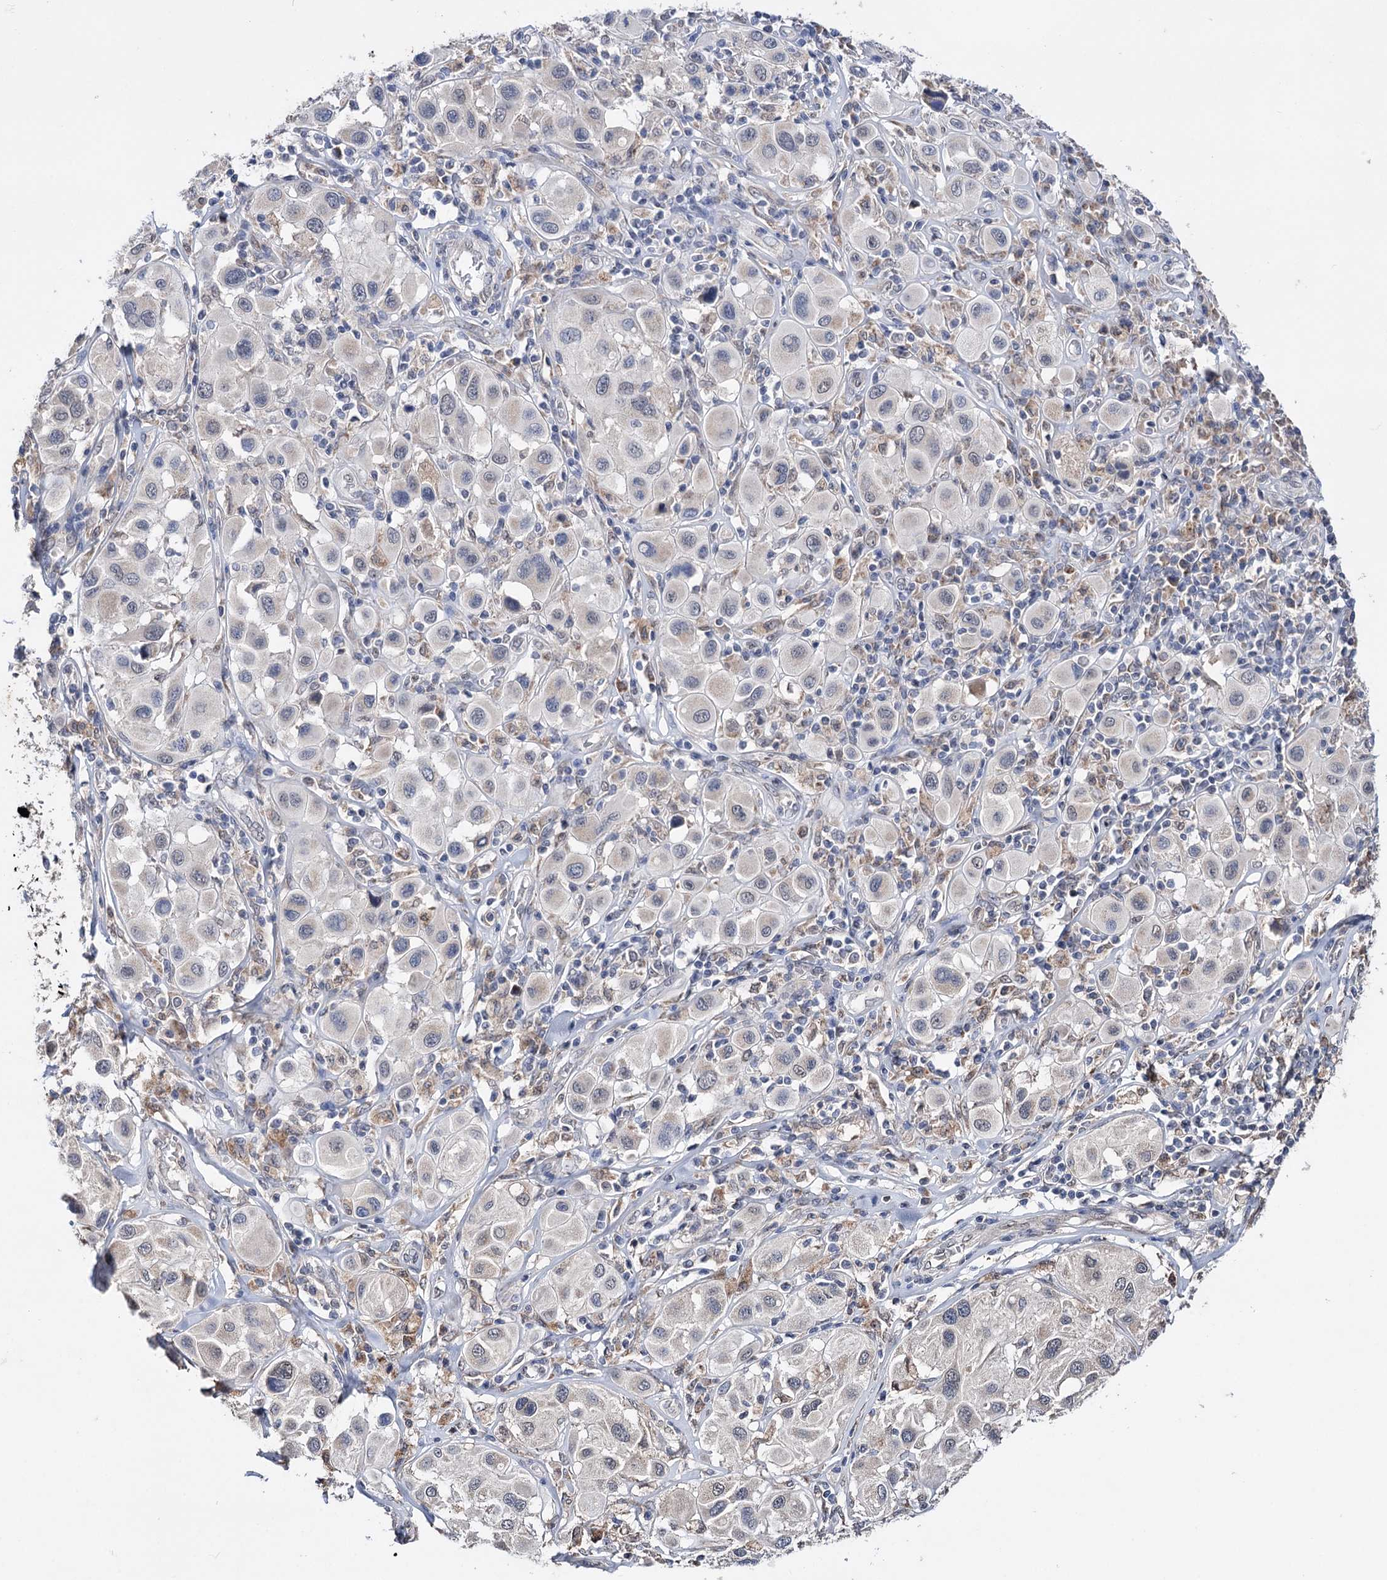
{"staining": {"intensity": "negative", "quantity": "none", "location": "none"}, "tissue": "melanoma", "cell_type": "Tumor cells", "image_type": "cancer", "snomed": [{"axis": "morphology", "description": "Malignant melanoma, Metastatic site"}, {"axis": "topography", "description": "Skin"}], "caption": "Tumor cells are negative for protein expression in human malignant melanoma (metastatic site).", "gene": "CLPB", "patient": {"sex": "male", "age": 41}}